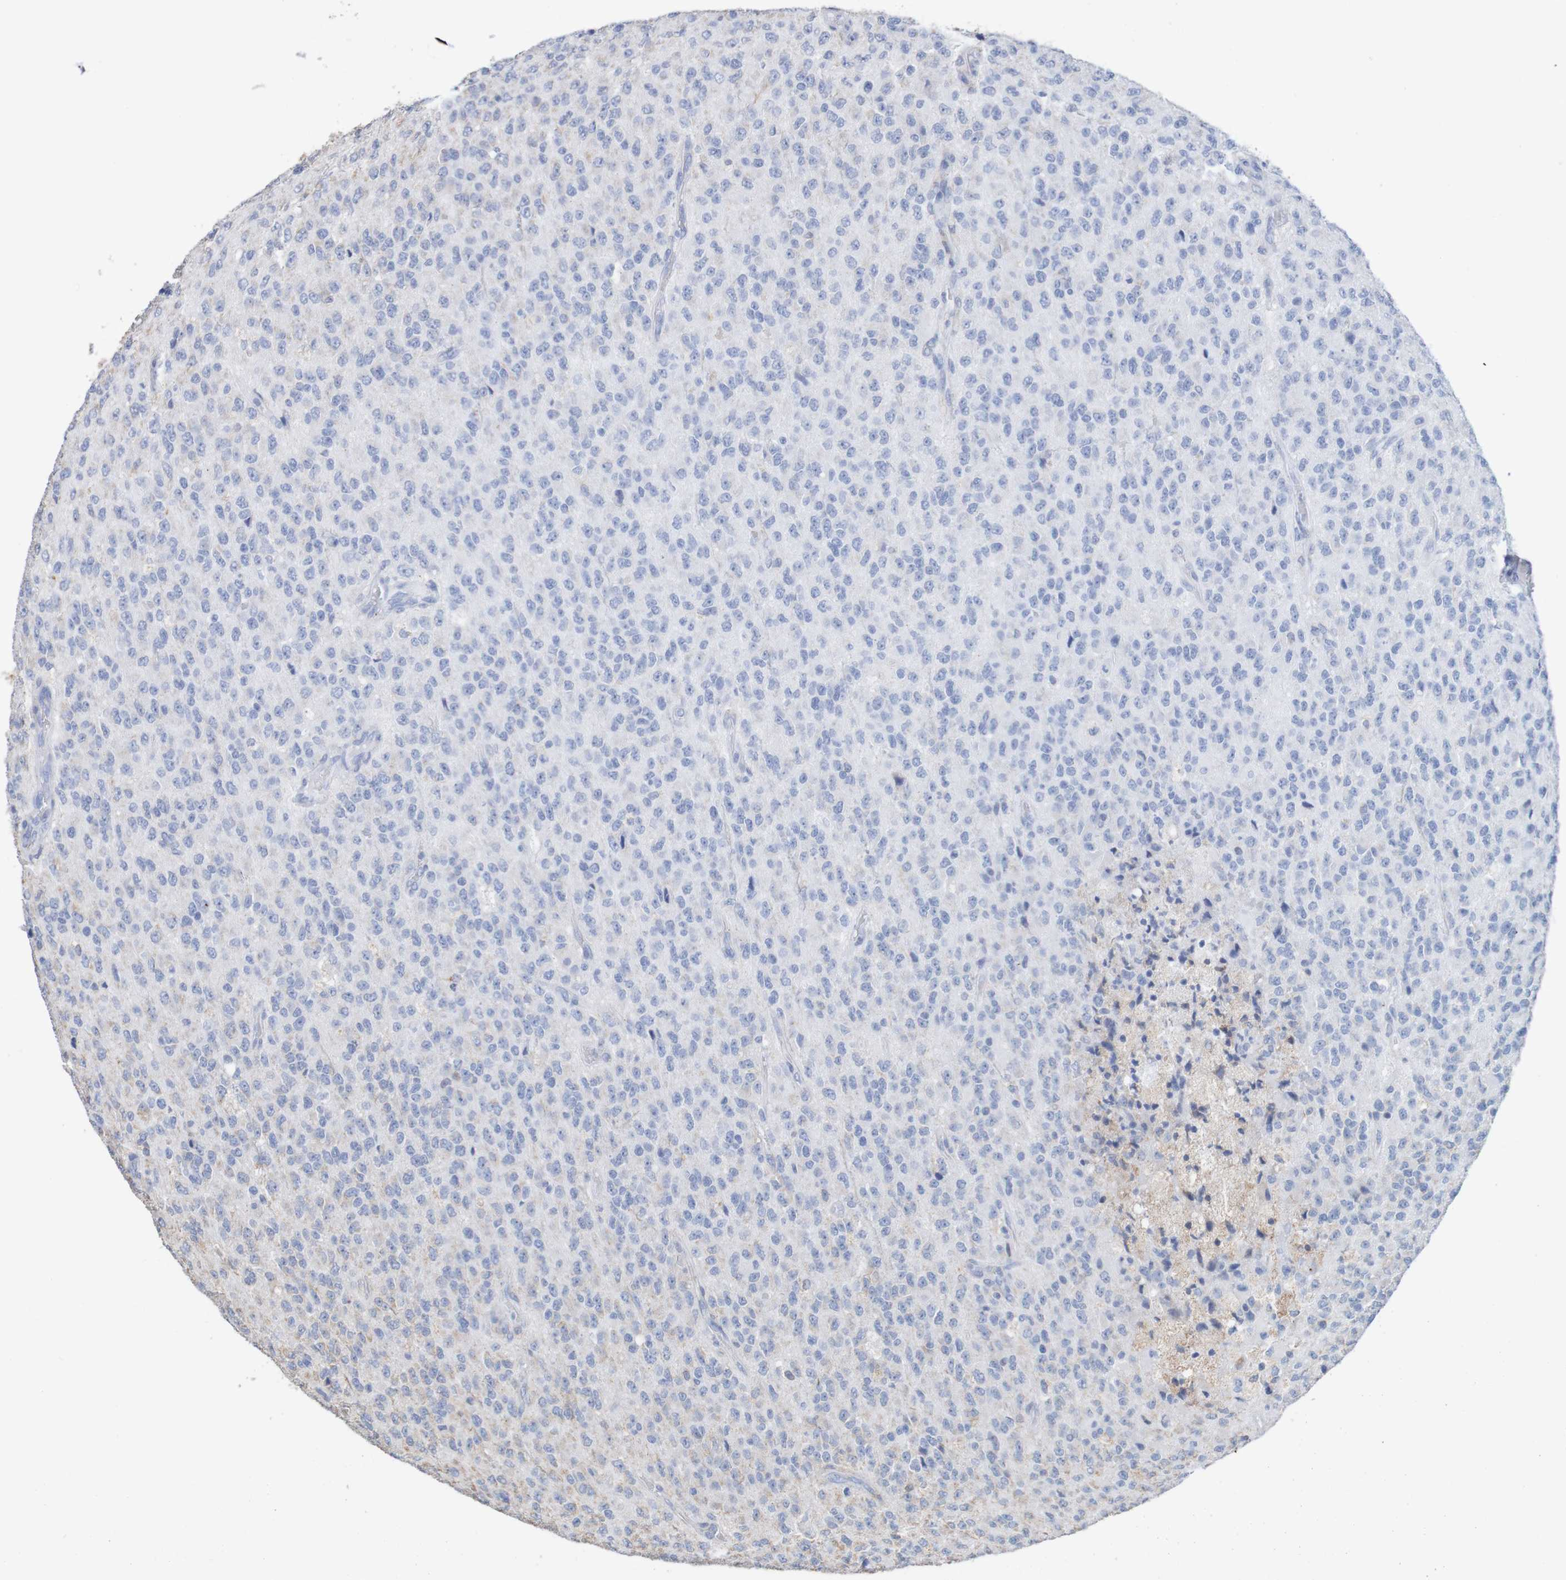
{"staining": {"intensity": "negative", "quantity": "none", "location": "none"}, "tissue": "glioma", "cell_type": "Tumor cells", "image_type": "cancer", "snomed": [{"axis": "morphology", "description": "Glioma, malignant, High grade"}, {"axis": "topography", "description": "pancreas cauda"}], "caption": "Immunohistochemical staining of human malignant glioma (high-grade) displays no significant staining in tumor cells.", "gene": "PDIA3", "patient": {"sex": "male", "age": 60}}